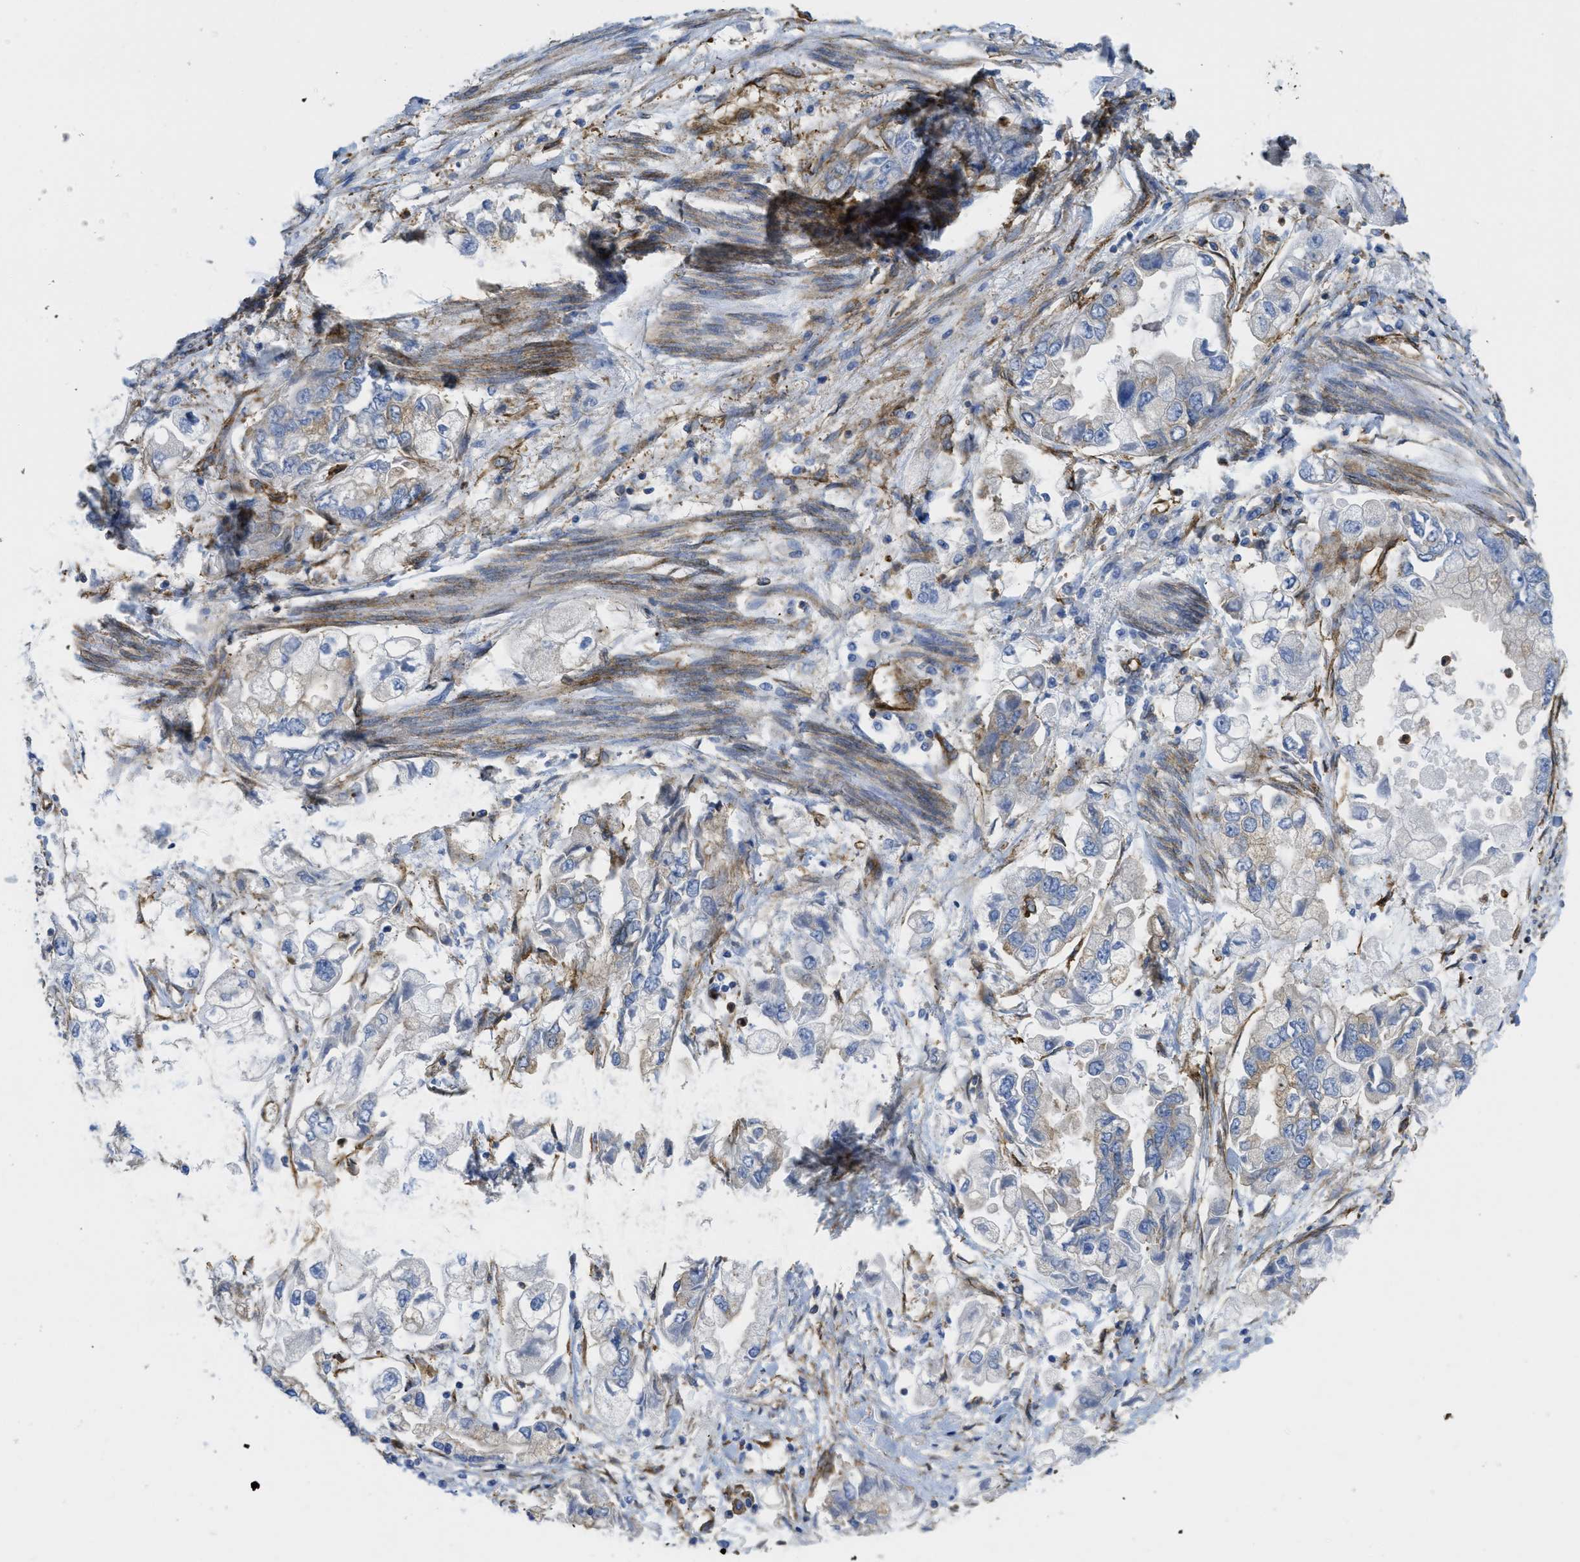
{"staining": {"intensity": "weak", "quantity": "25%-75%", "location": "cytoplasmic/membranous"}, "tissue": "stomach cancer", "cell_type": "Tumor cells", "image_type": "cancer", "snomed": [{"axis": "morphology", "description": "Normal tissue, NOS"}, {"axis": "morphology", "description": "Adenocarcinoma, NOS"}, {"axis": "topography", "description": "Stomach"}], "caption": "High-magnification brightfield microscopy of stomach cancer (adenocarcinoma) stained with DAB (3,3'-diaminobenzidine) (brown) and counterstained with hematoxylin (blue). tumor cells exhibit weak cytoplasmic/membranous expression is identified in approximately25%-75% of cells.", "gene": "HIP1", "patient": {"sex": "male", "age": 62}}